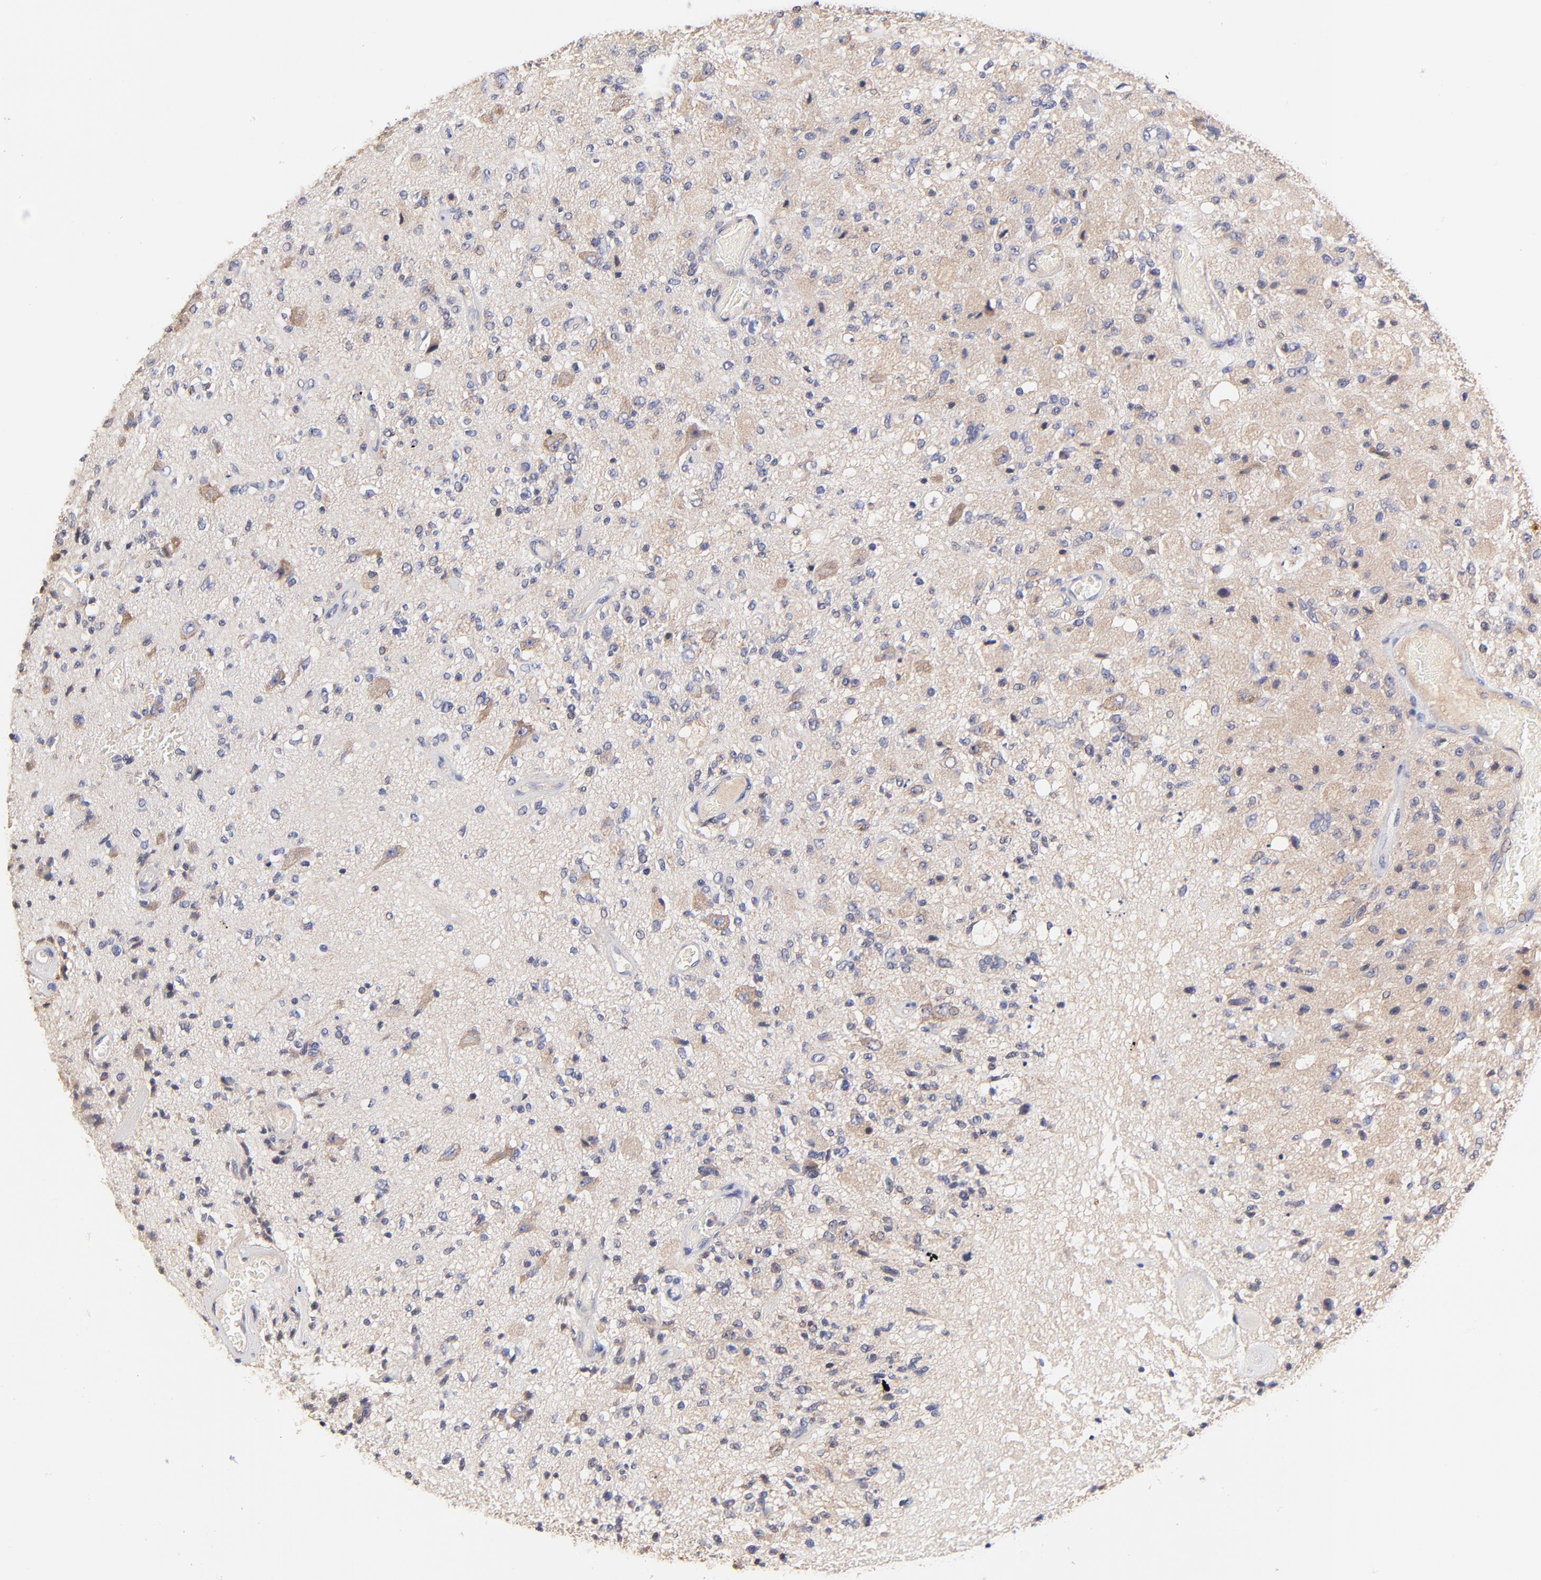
{"staining": {"intensity": "weak", "quantity": "<25%", "location": "cytoplasmic/membranous"}, "tissue": "glioma", "cell_type": "Tumor cells", "image_type": "cancer", "snomed": [{"axis": "morphology", "description": "Normal tissue, NOS"}, {"axis": "morphology", "description": "Glioma, malignant, High grade"}, {"axis": "topography", "description": "Cerebral cortex"}], "caption": "Immunohistochemistry (IHC) image of human glioma stained for a protein (brown), which reveals no staining in tumor cells. (Immunohistochemistry (IHC), brightfield microscopy, high magnification).", "gene": "PTK7", "patient": {"sex": "male", "age": 77}}